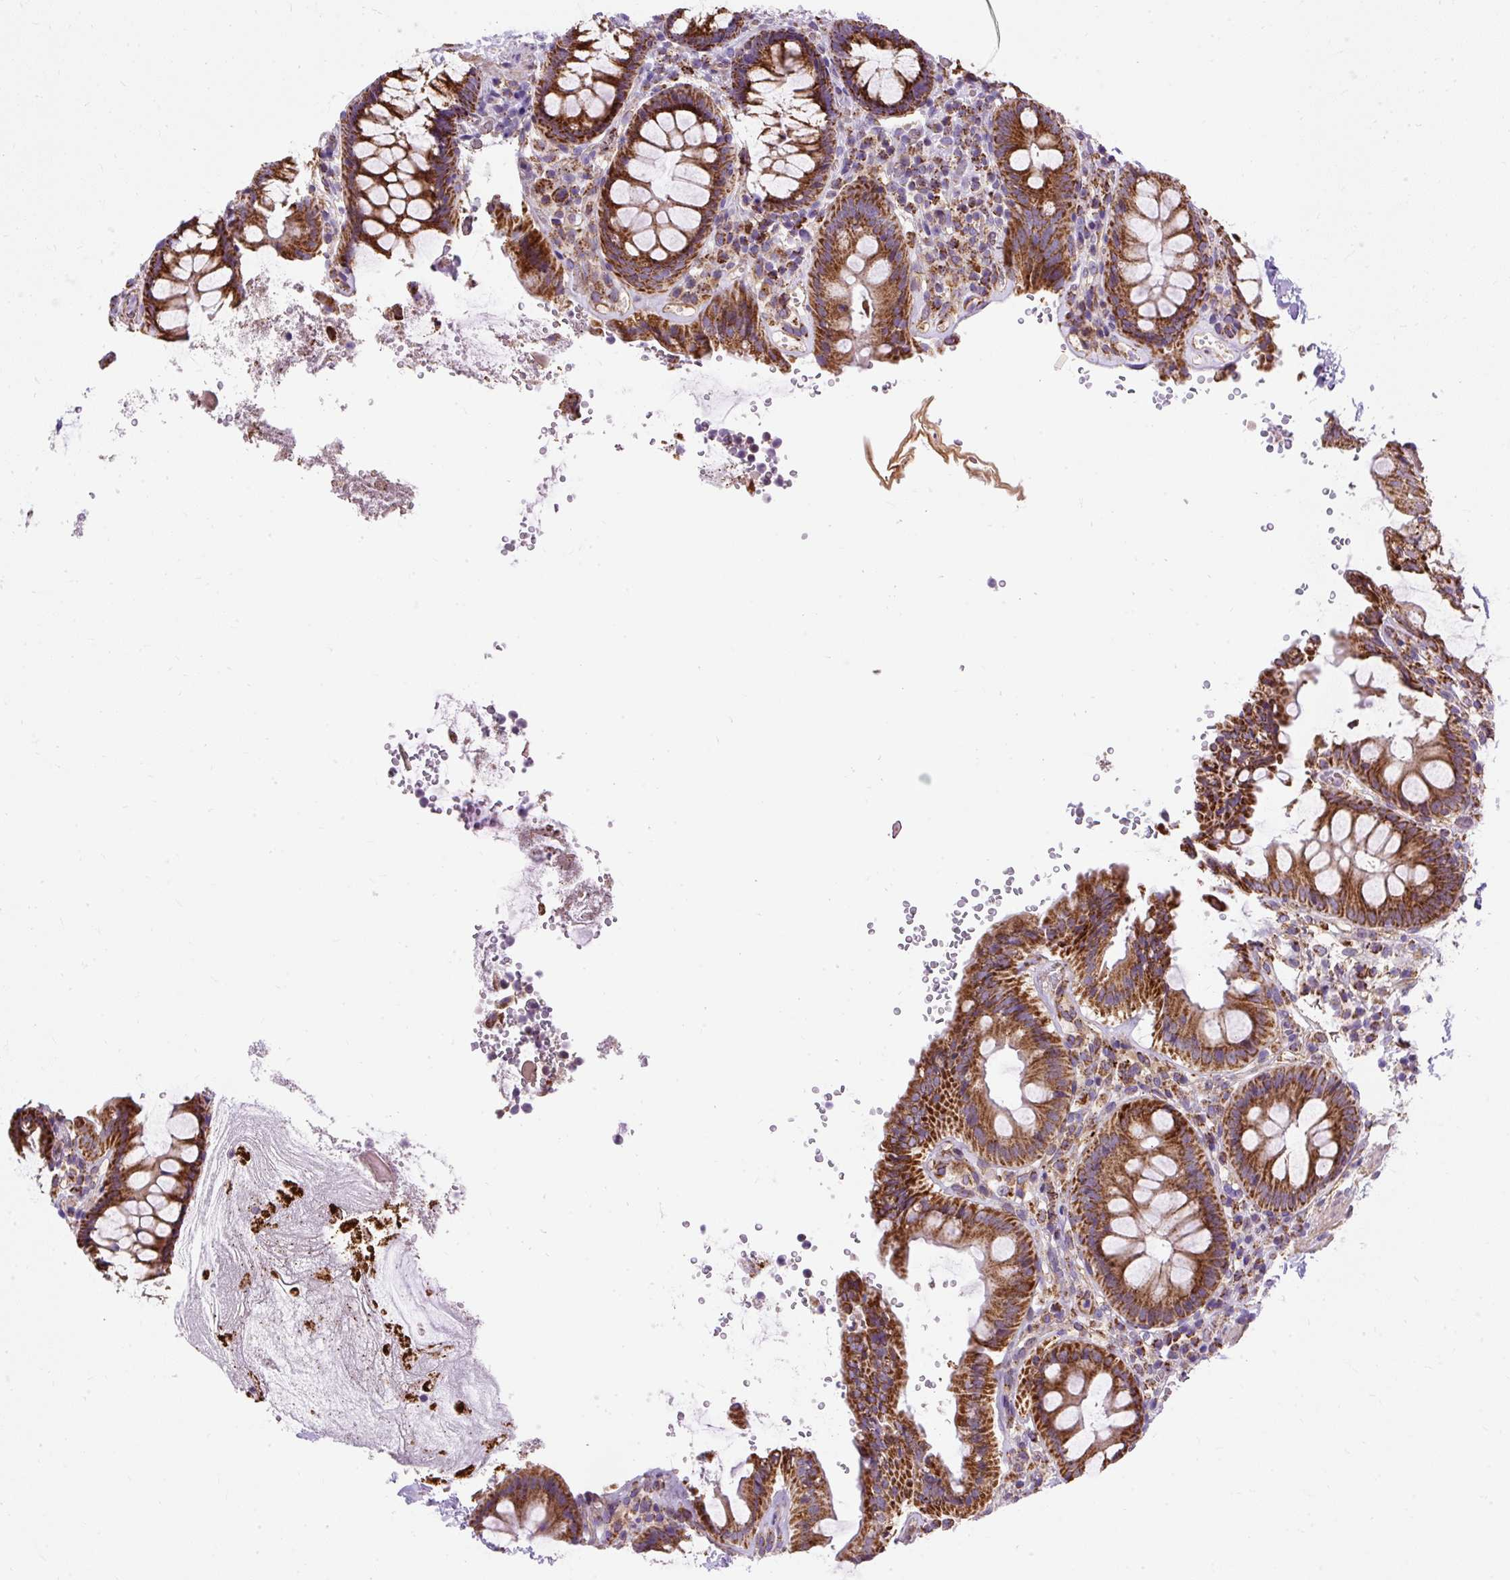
{"staining": {"intensity": "moderate", "quantity": ">75%", "location": "cytoplasmic/membranous"}, "tissue": "colon", "cell_type": "Endothelial cells", "image_type": "normal", "snomed": [{"axis": "morphology", "description": "Normal tissue, NOS"}, {"axis": "topography", "description": "Colon"}], "caption": "Colon stained with immunohistochemistry (IHC) shows moderate cytoplasmic/membranous expression in approximately >75% of endothelial cells.", "gene": "CEP290", "patient": {"sex": "male", "age": 84}}